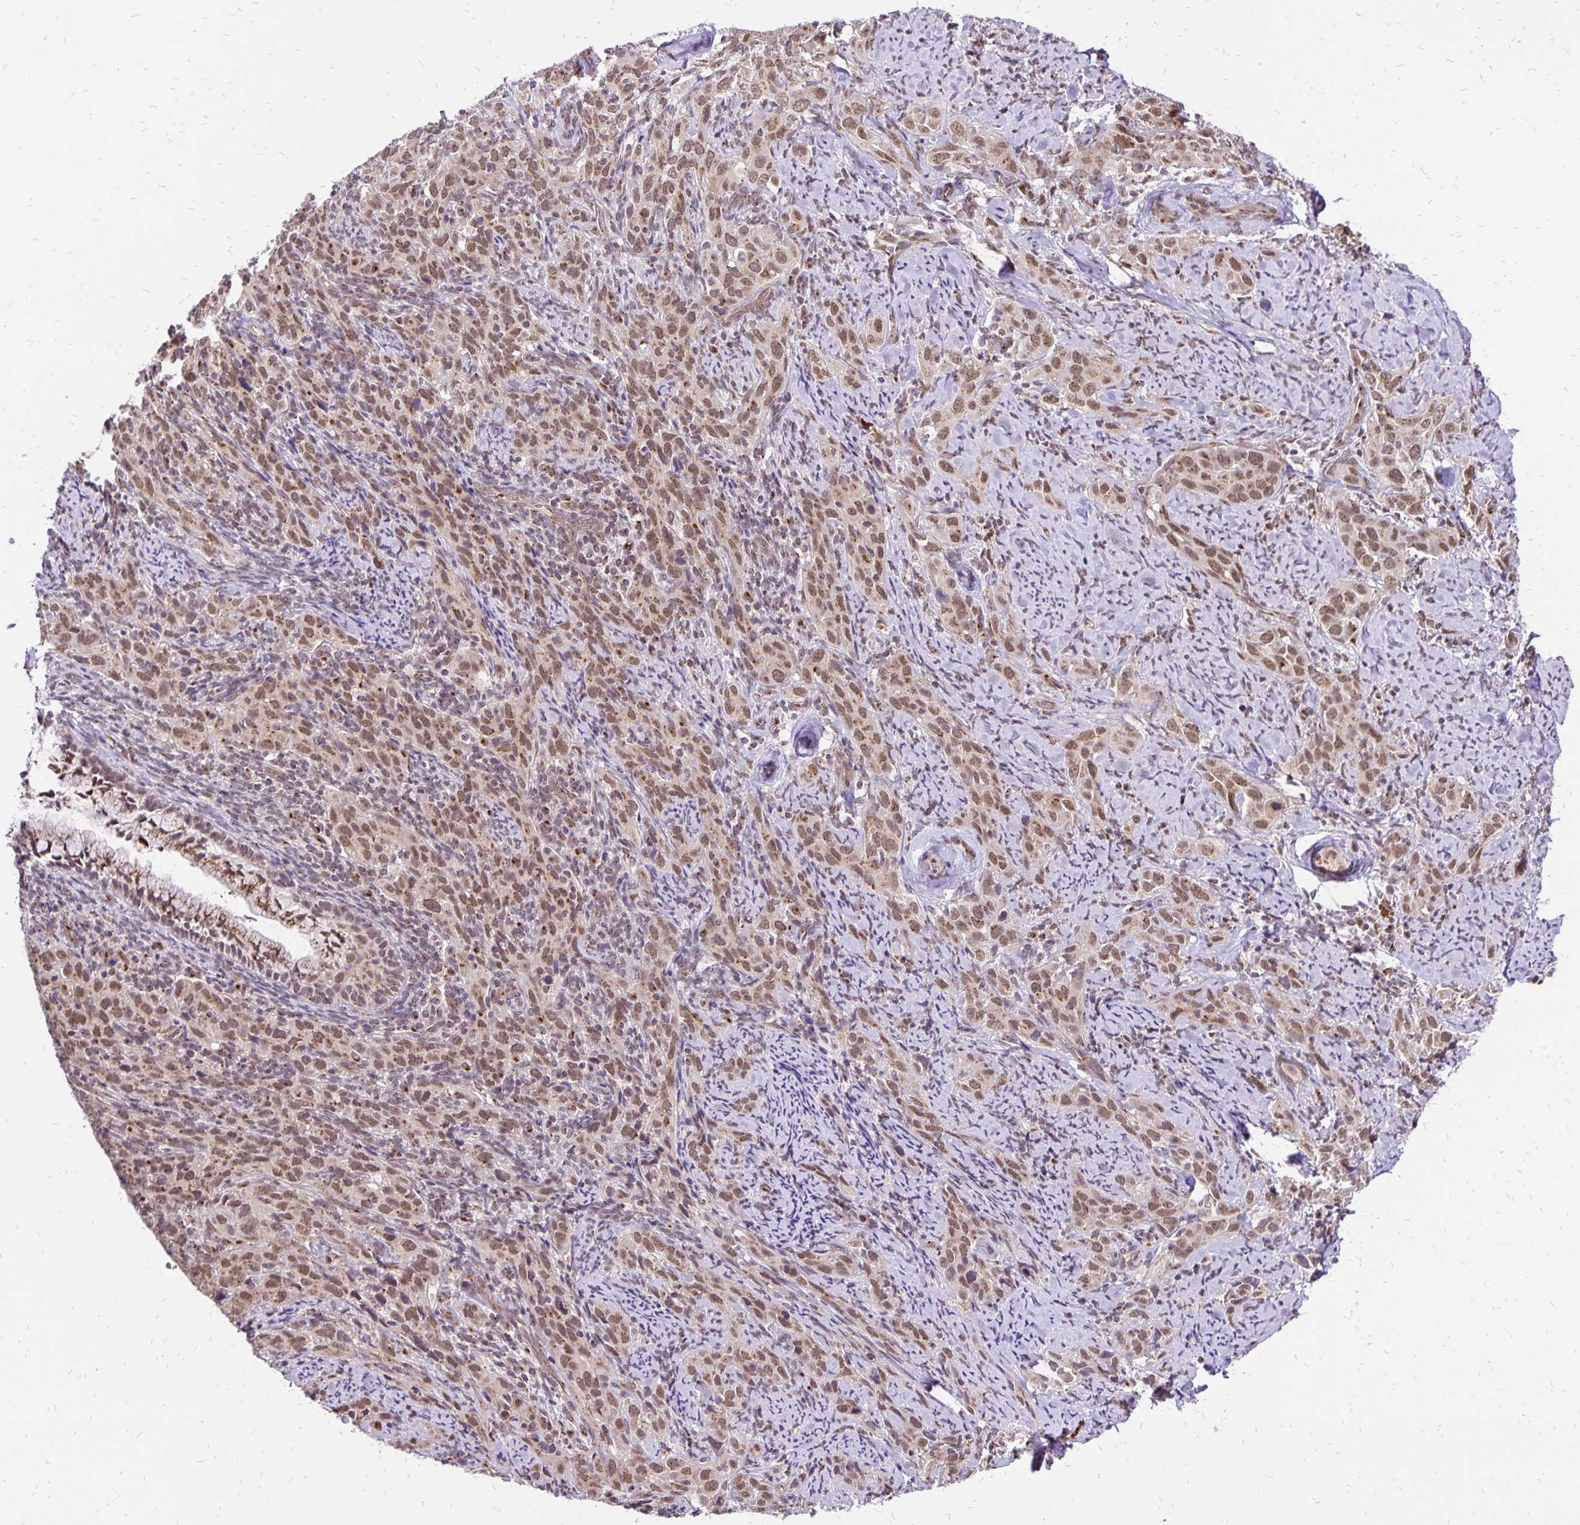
{"staining": {"intensity": "moderate", "quantity": ">75%", "location": "nuclear"}, "tissue": "cervical cancer", "cell_type": "Tumor cells", "image_type": "cancer", "snomed": [{"axis": "morphology", "description": "Squamous cell carcinoma, NOS"}, {"axis": "topography", "description": "Cervix"}], "caption": "Immunohistochemistry of human cervical cancer (squamous cell carcinoma) displays medium levels of moderate nuclear staining in about >75% of tumor cells.", "gene": "GOLGA5", "patient": {"sex": "female", "age": 51}}